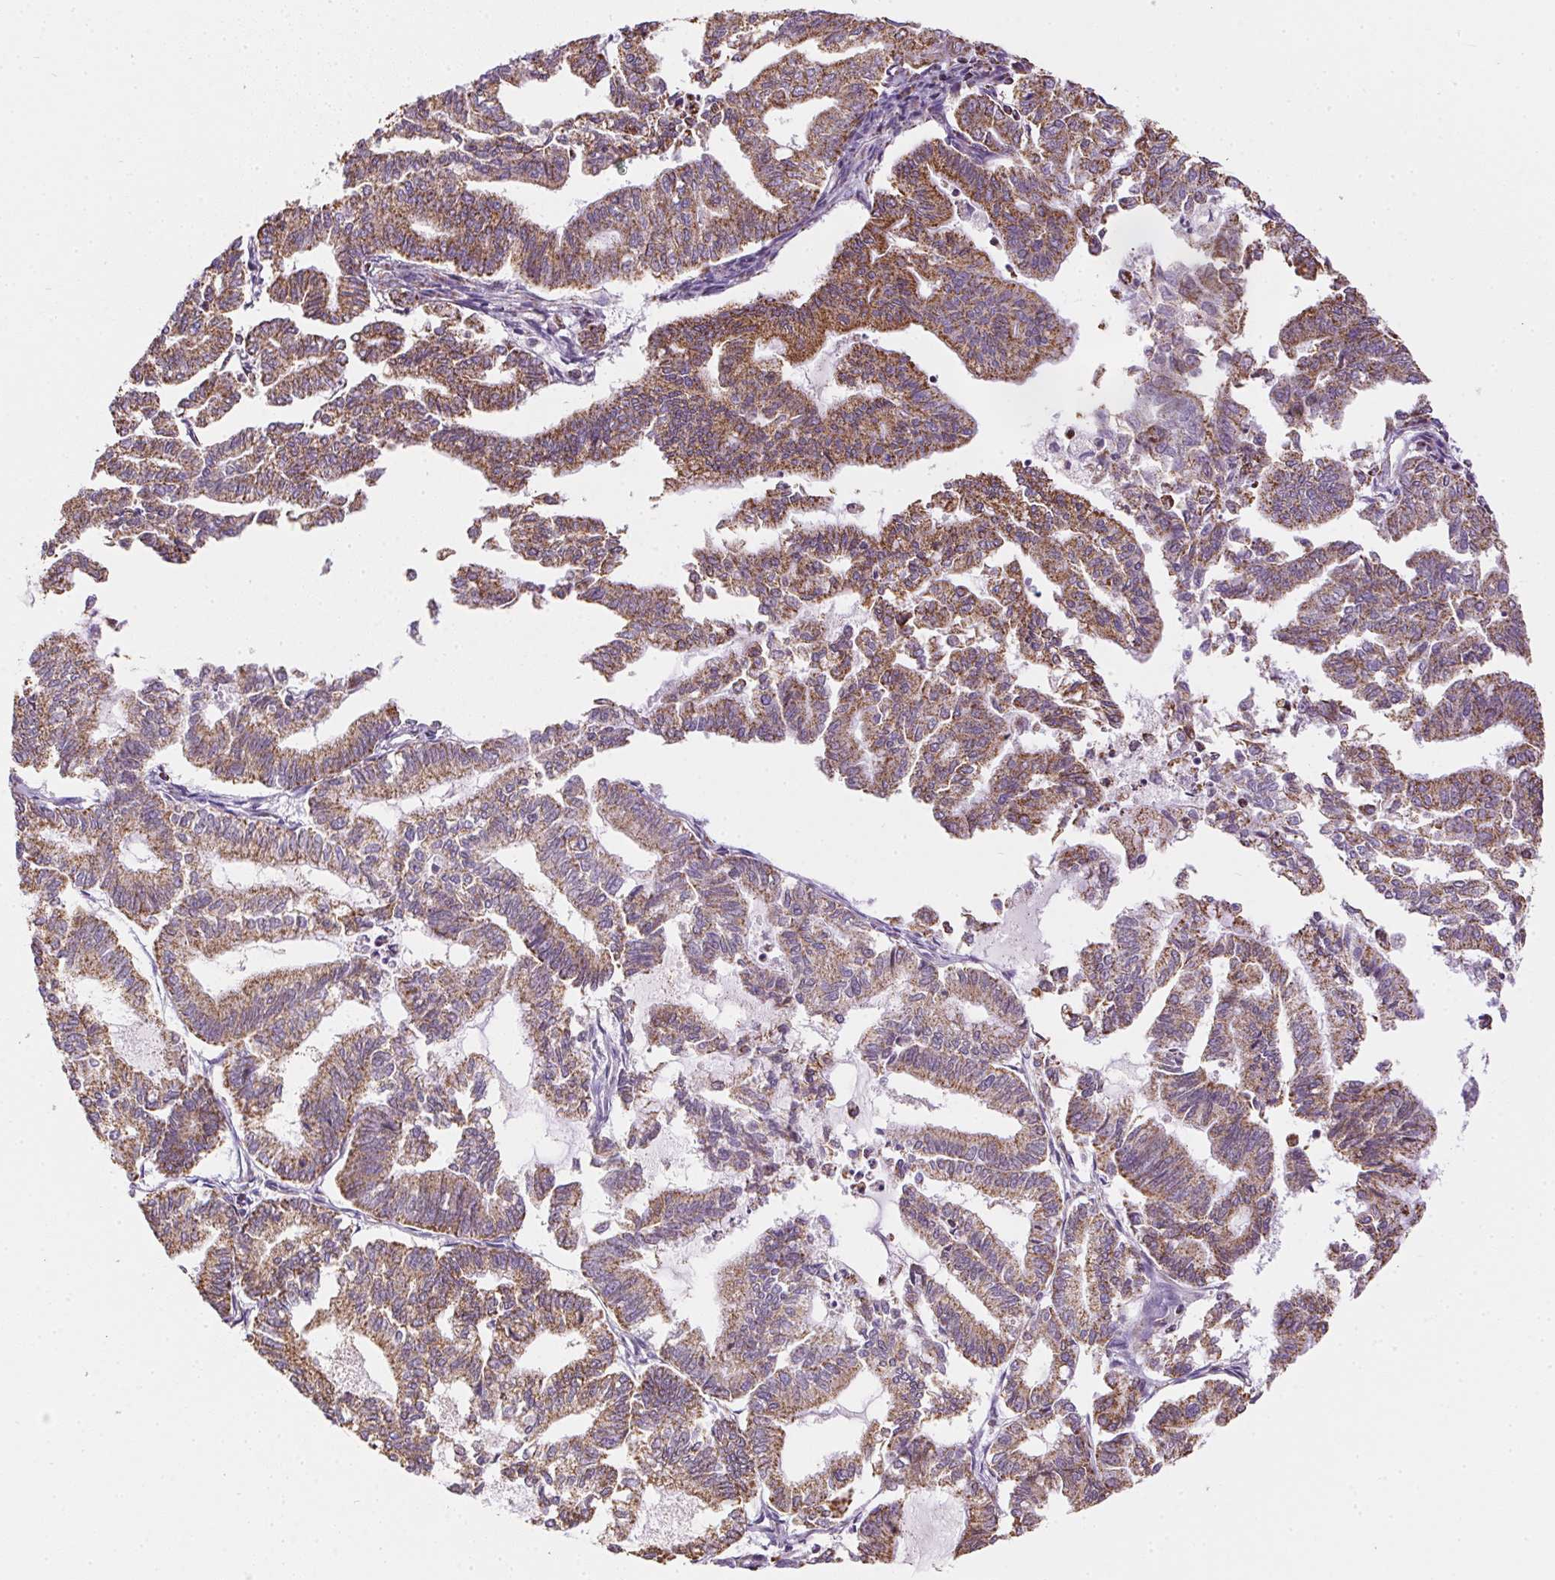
{"staining": {"intensity": "strong", "quantity": ">75%", "location": "cytoplasmic/membranous"}, "tissue": "endometrial cancer", "cell_type": "Tumor cells", "image_type": "cancer", "snomed": [{"axis": "morphology", "description": "Adenocarcinoma, NOS"}, {"axis": "topography", "description": "Endometrium"}], "caption": "IHC of endometrial cancer (adenocarcinoma) displays high levels of strong cytoplasmic/membranous positivity in about >75% of tumor cells.", "gene": "MAPK11", "patient": {"sex": "female", "age": 79}}